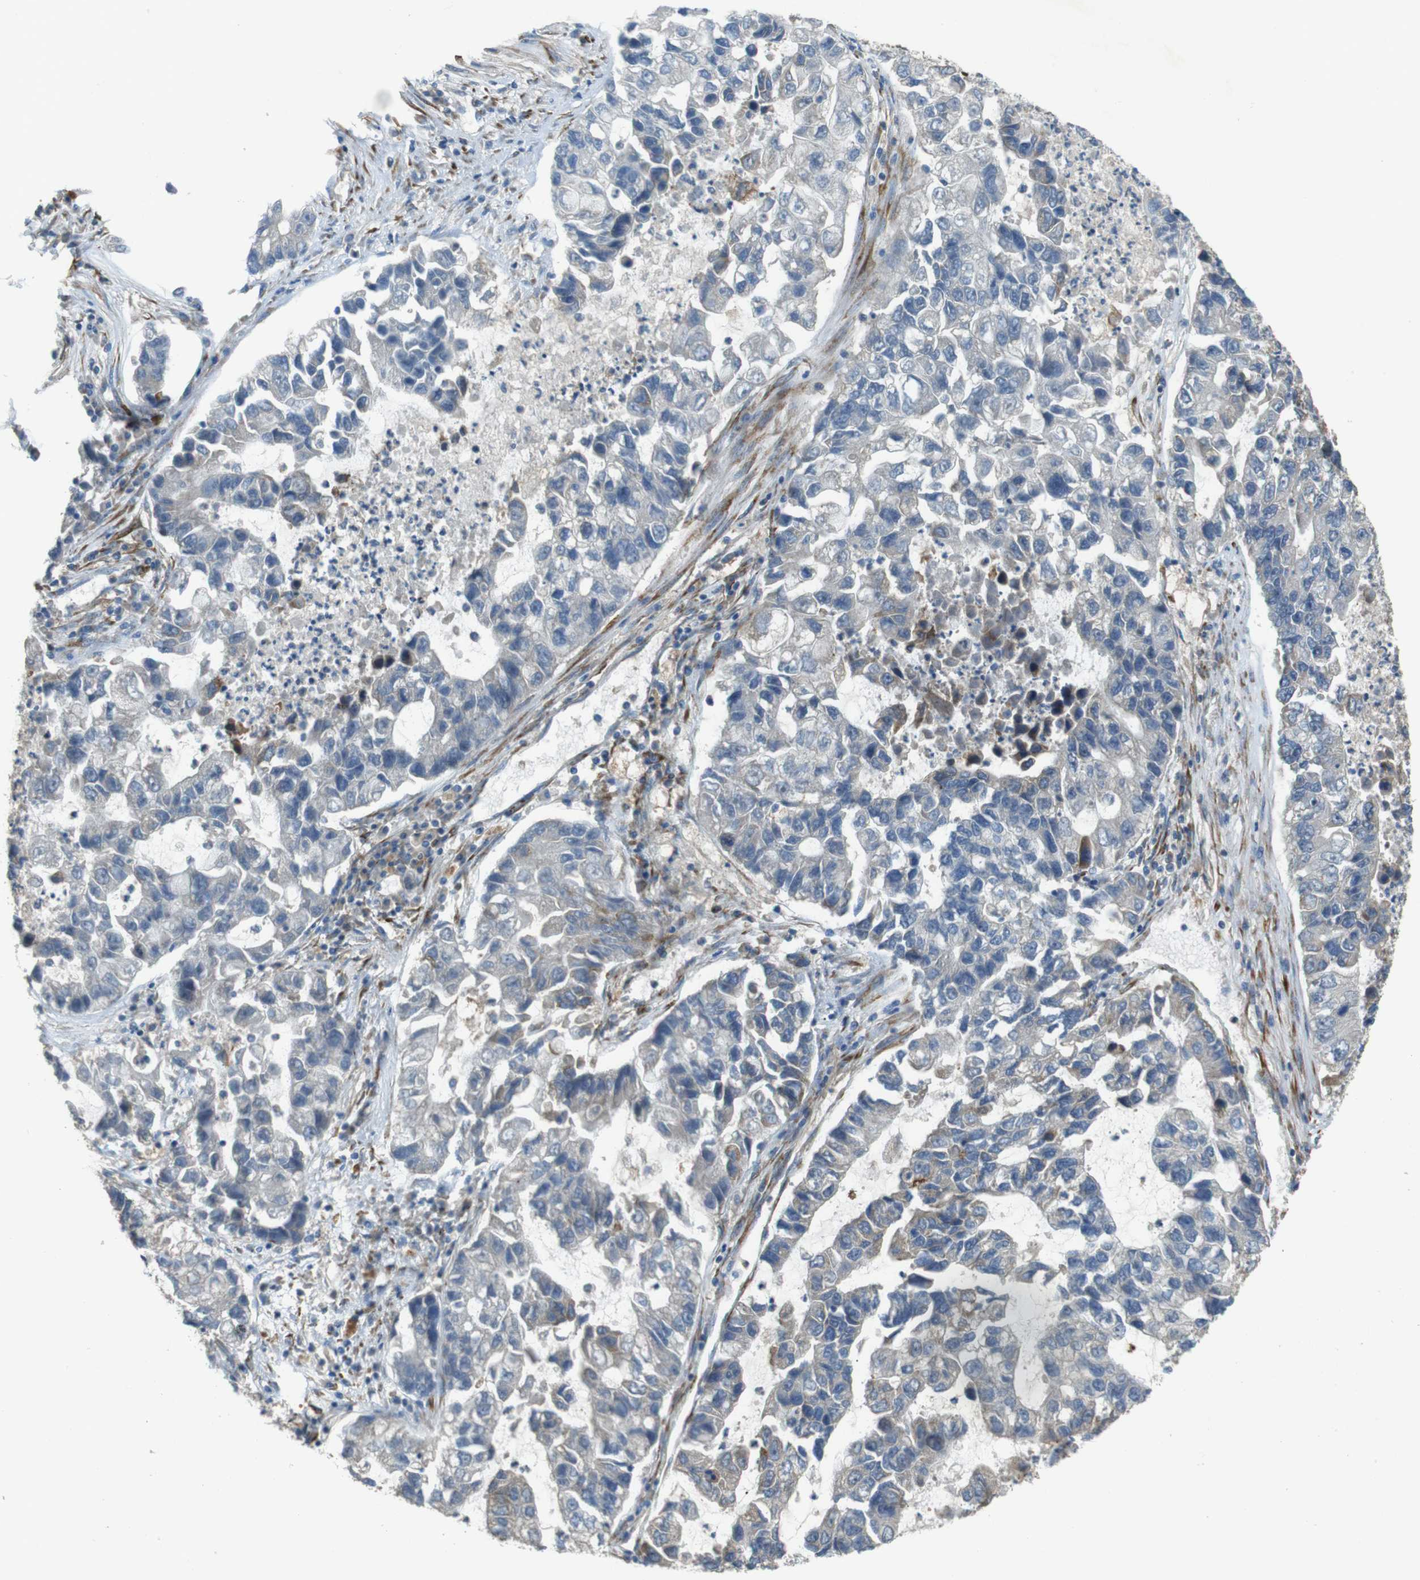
{"staining": {"intensity": "weak", "quantity": "<25%", "location": "cytoplasmic/membranous"}, "tissue": "lung cancer", "cell_type": "Tumor cells", "image_type": "cancer", "snomed": [{"axis": "morphology", "description": "Adenocarcinoma, NOS"}, {"axis": "topography", "description": "Lung"}], "caption": "IHC photomicrograph of human lung adenocarcinoma stained for a protein (brown), which reveals no staining in tumor cells.", "gene": "ARHGAP24", "patient": {"sex": "female", "age": 51}}